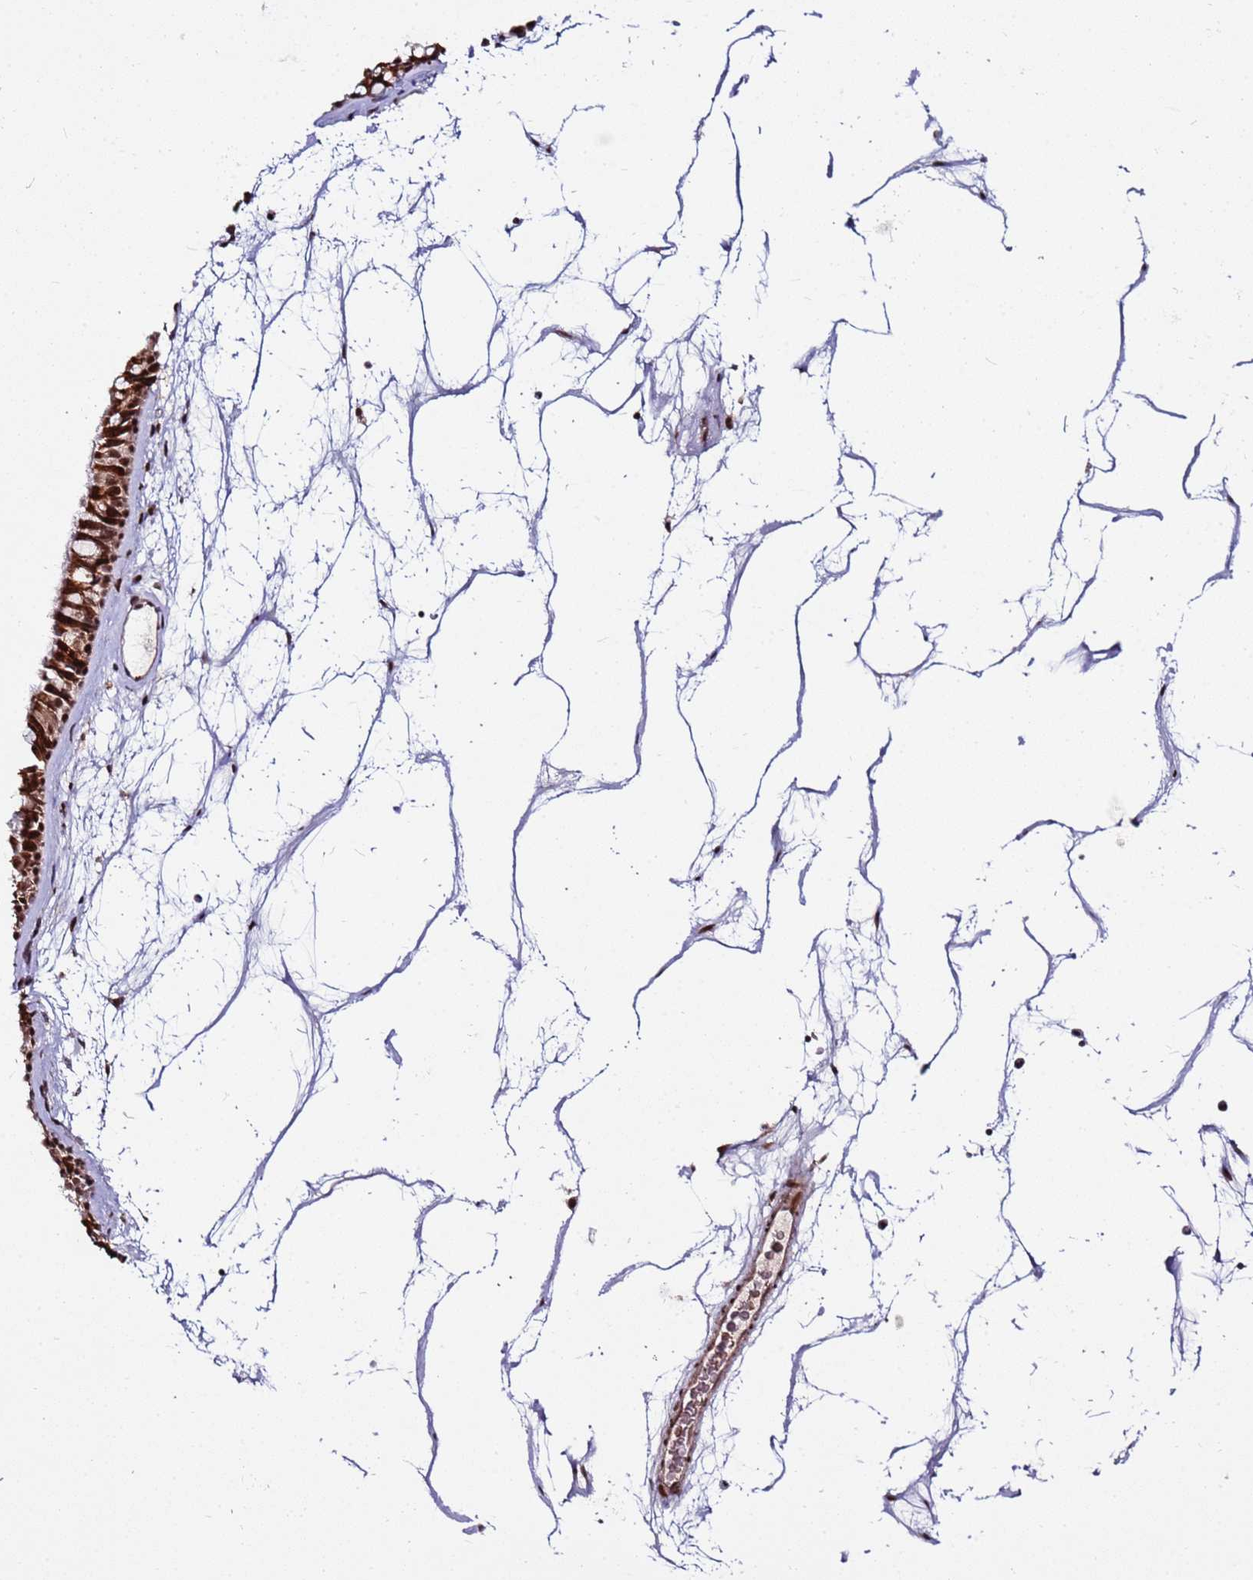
{"staining": {"intensity": "strong", "quantity": ">75%", "location": "cytoplasmic/membranous,nuclear"}, "tissue": "nasopharynx", "cell_type": "Respiratory epithelial cells", "image_type": "normal", "snomed": [{"axis": "morphology", "description": "Normal tissue, NOS"}, {"axis": "topography", "description": "Nasopharynx"}], "caption": "A high-resolution micrograph shows IHC staining of normal nasopharynx, which shows strong cytoplasmic/membranous,nuclear positivity in about >75% of respiratory epithelial cells.", "gene": "PPM1H", "patient": {"sex": "male", "age": 64}}